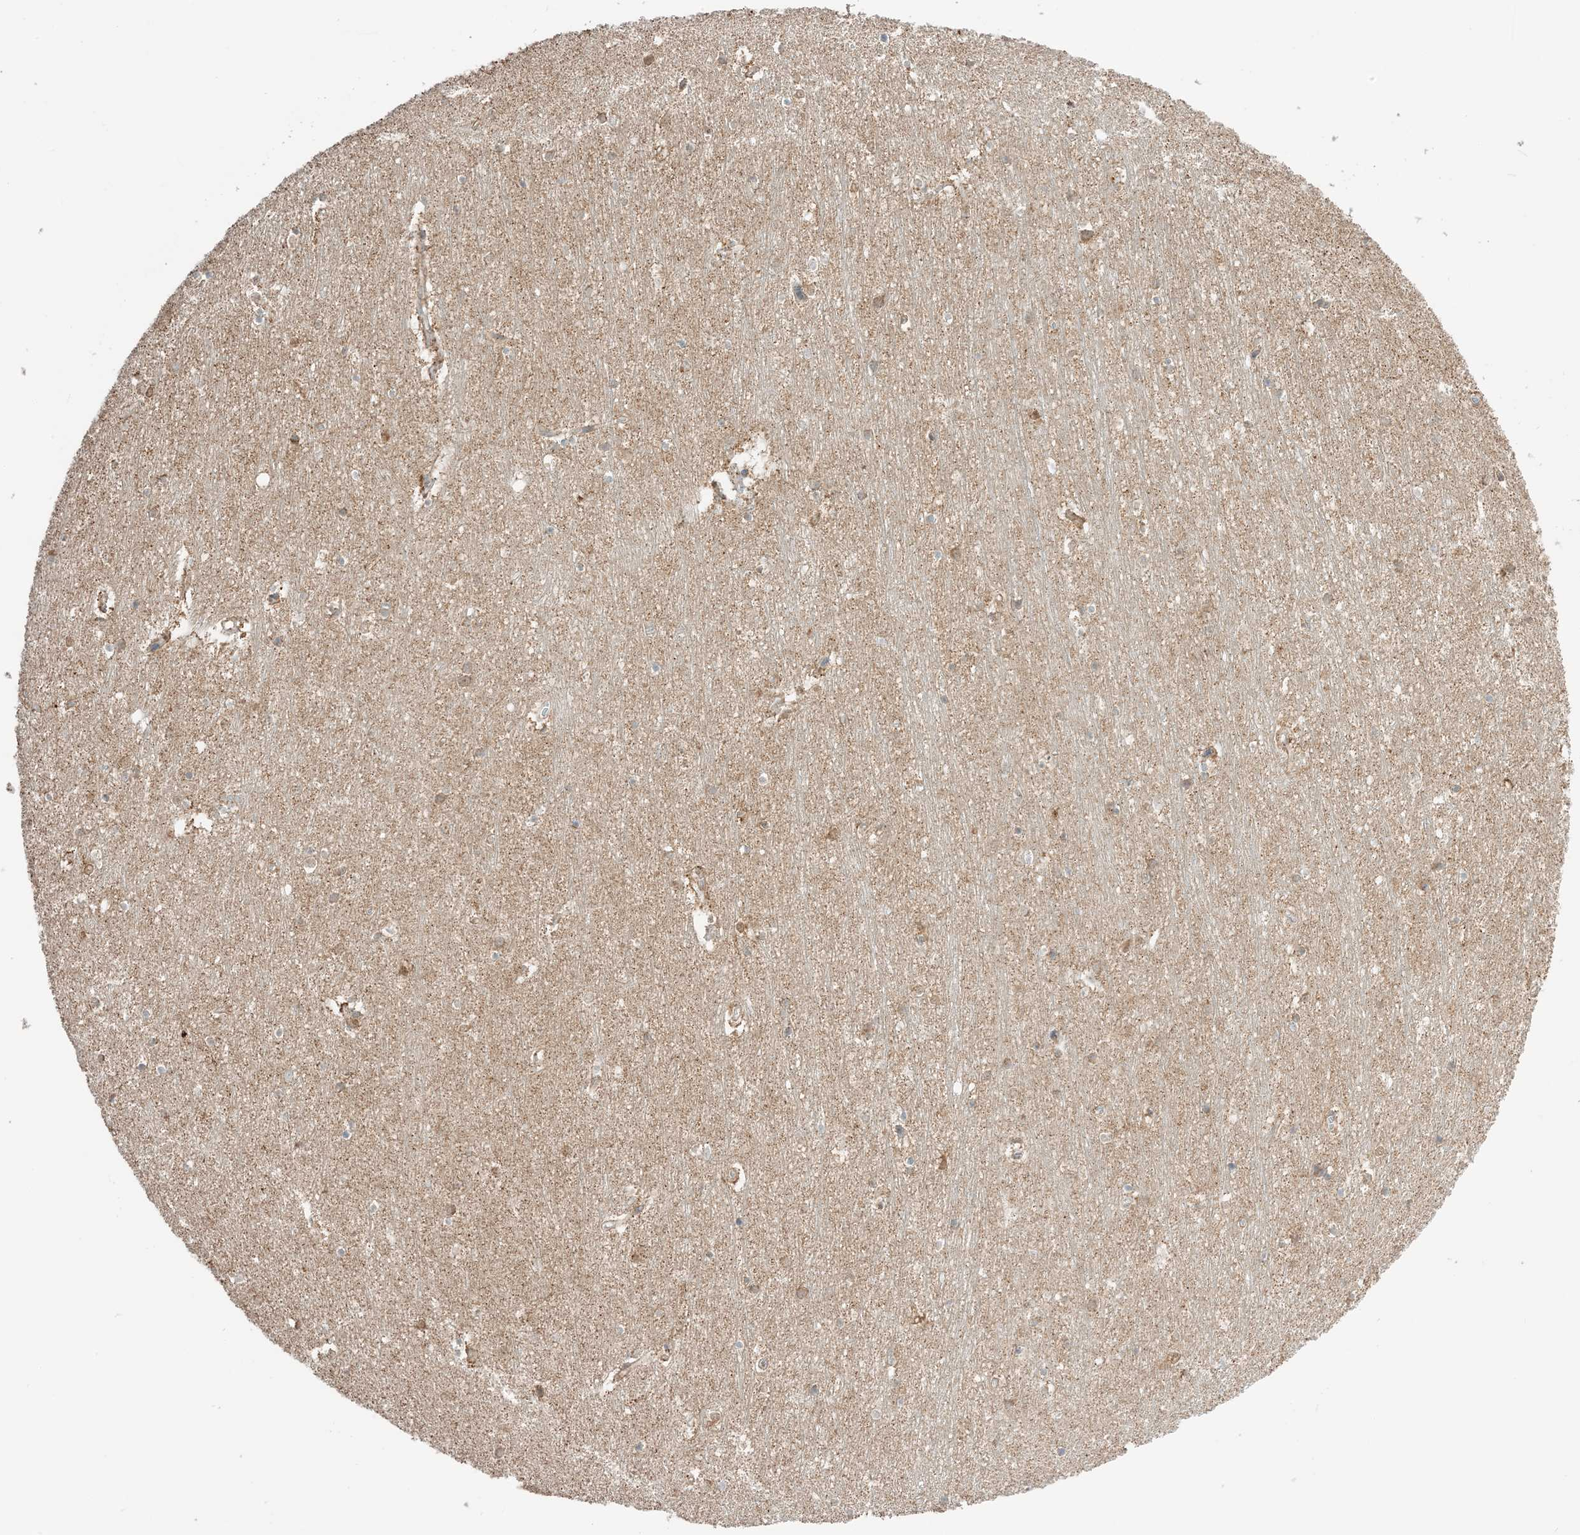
{"staining": {"intensity": "weak", "quantity": "<25%", "location": "cytoplasmic/membranous"}, "tissue": "hippocampus", "cell_type": "Glial cells", "image_type": "normal", "snomed": [{"axis": "morphology", "description": "Normal tissue, NOS"}, {"axis": "topography", "description": "Hippocampus"}], "caption": "IHC histopathology image of normal hippocampus: human hippocampus stained with DAB exhibits no significant protein staining in glial cells.", "gene": "N4BP3", "patient": {"sex": "female", "age": 64}}